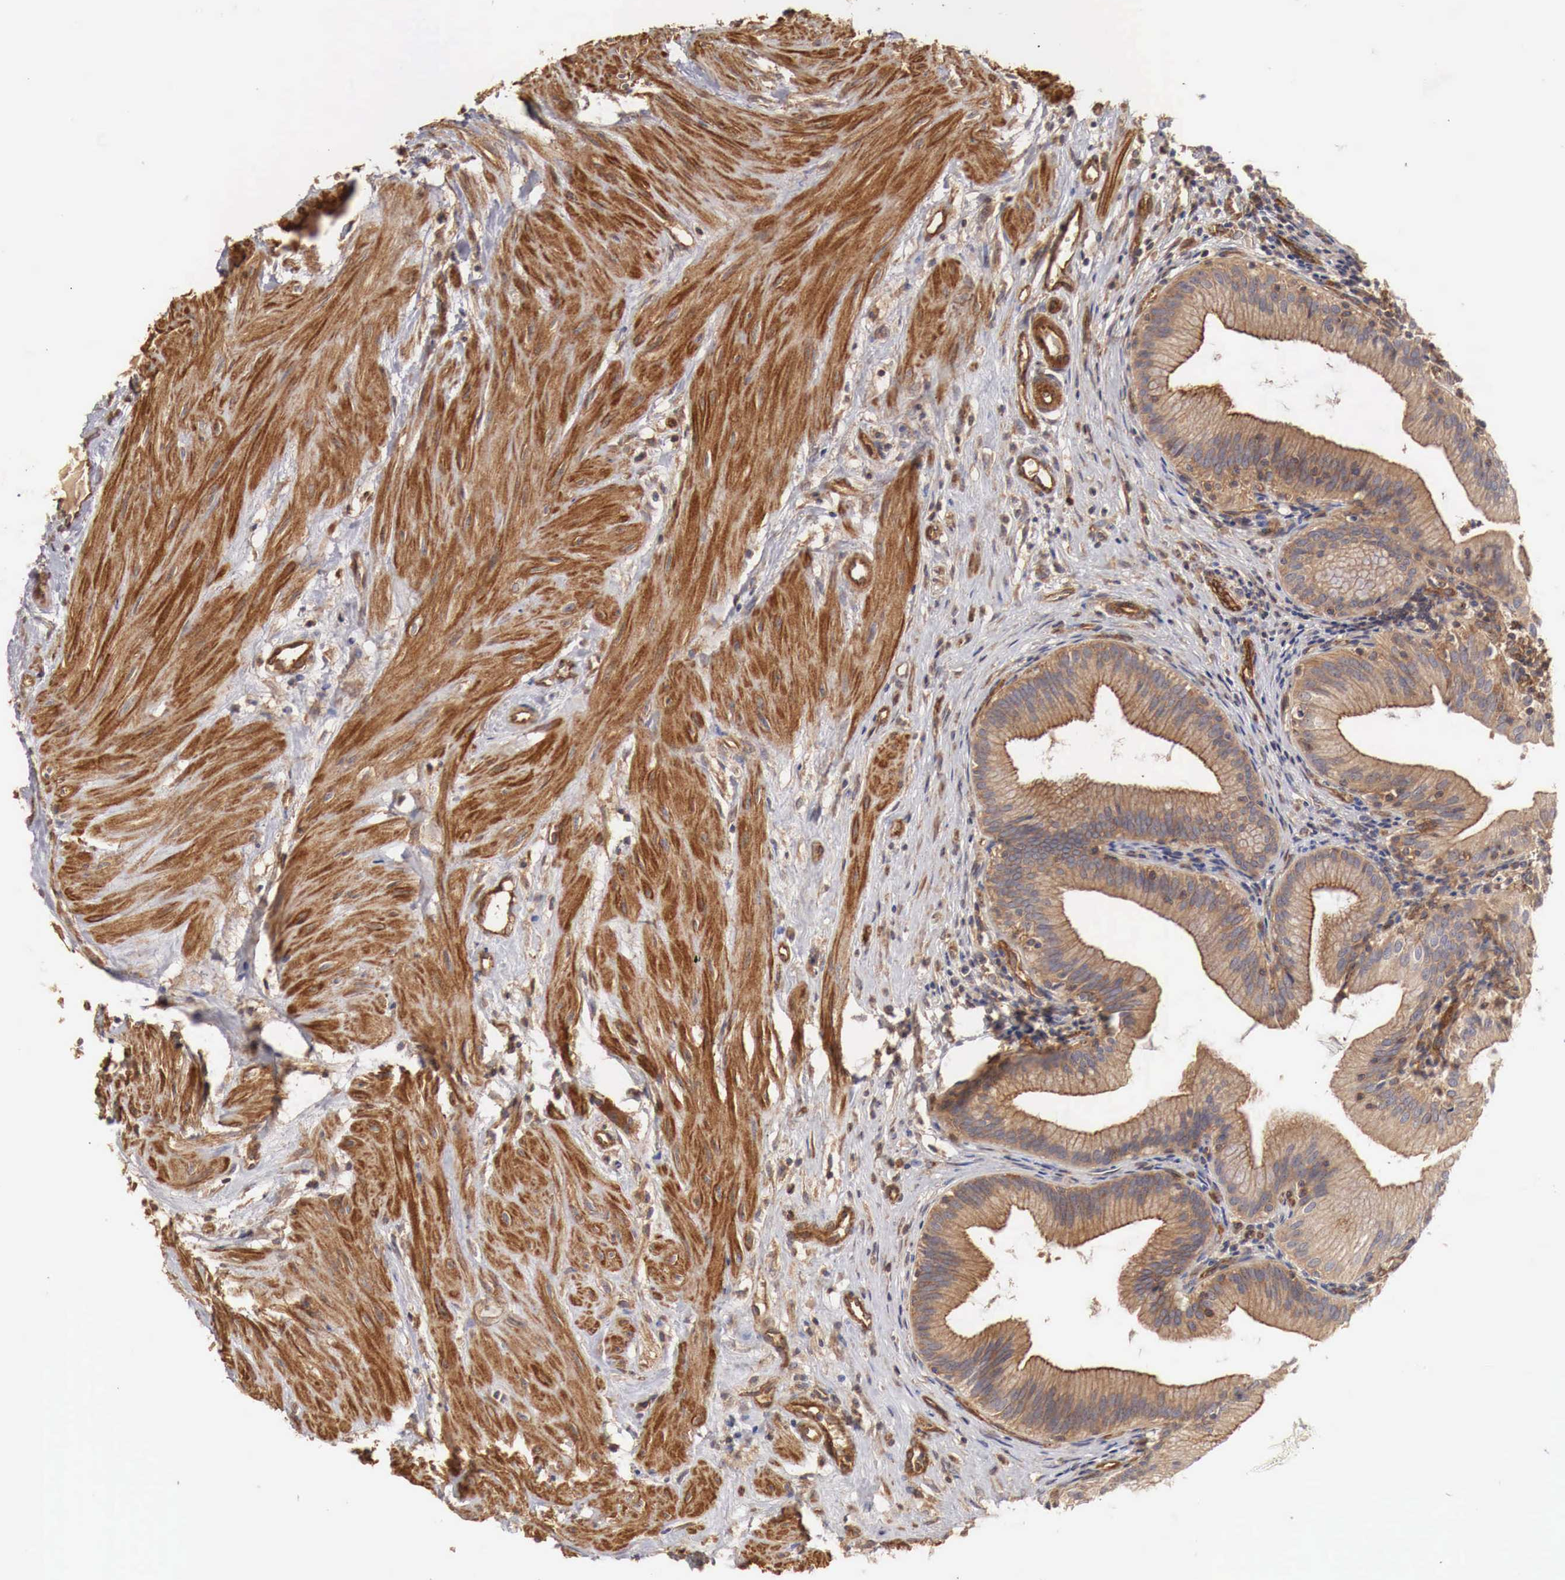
{"staining": {"intensity": "moderate", "quantity": ">75%", "location": "cytoplasmic/membranous"}, "tissue": "gallbladder", "cell_type": "Glandular cells", "image_type": "normal", "snomed": [{"axis": "morphology", "description": "Normal tissue, NOS"}, {"axis": "topography", "description": "Gallbladder"}], "caption": "Moderate cytoplasmic/membranous positivity is identified in approximately >75% of glandular cells in unremarkable gallbladder.", "gene": "ARMCX4", "patient": {"sex": "male", "age": 58}}